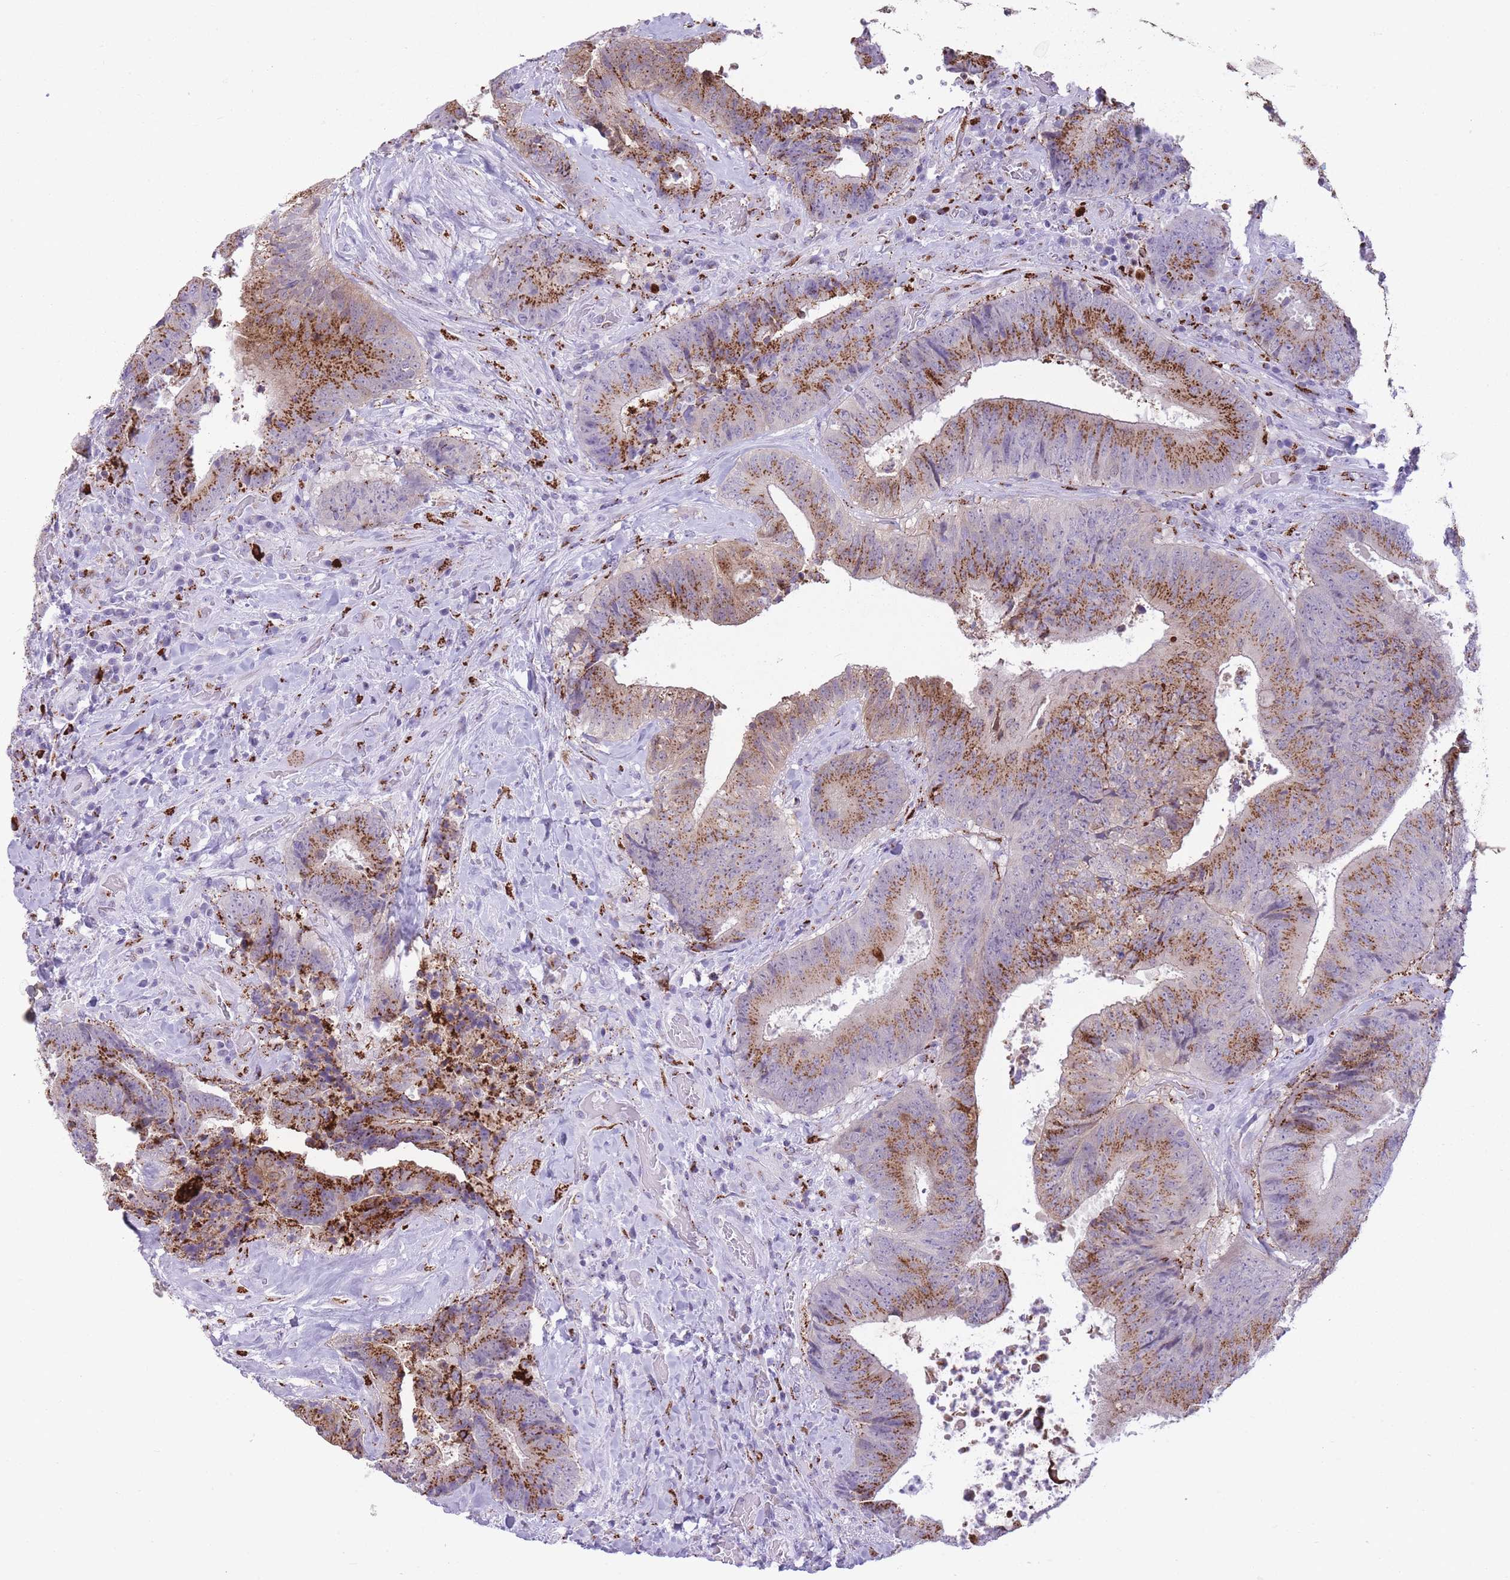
{"staining": {"intensity": "moderate", "quantity": ">75%", "location": "cytoplasmic/membranous"}, "tissue": "colorectal cancer", "cell_type": "Tumor cells", "image_type": "cancer", "snomed": [{"axis": "morphology", "description": "Adenocarcinoma, NOS"}, {"axis": "topography", "description": "Rectum"}], "caption": "Immunohistochemical staining of human colorectal cancer (adenocarcinoma) reveals medium levels of moderate cytoplasmic/membranous protein positivity in approximately >75% of tumor cells.", "gene": "B4GALT2", "patient": {"sex": "male", "age": 72}}